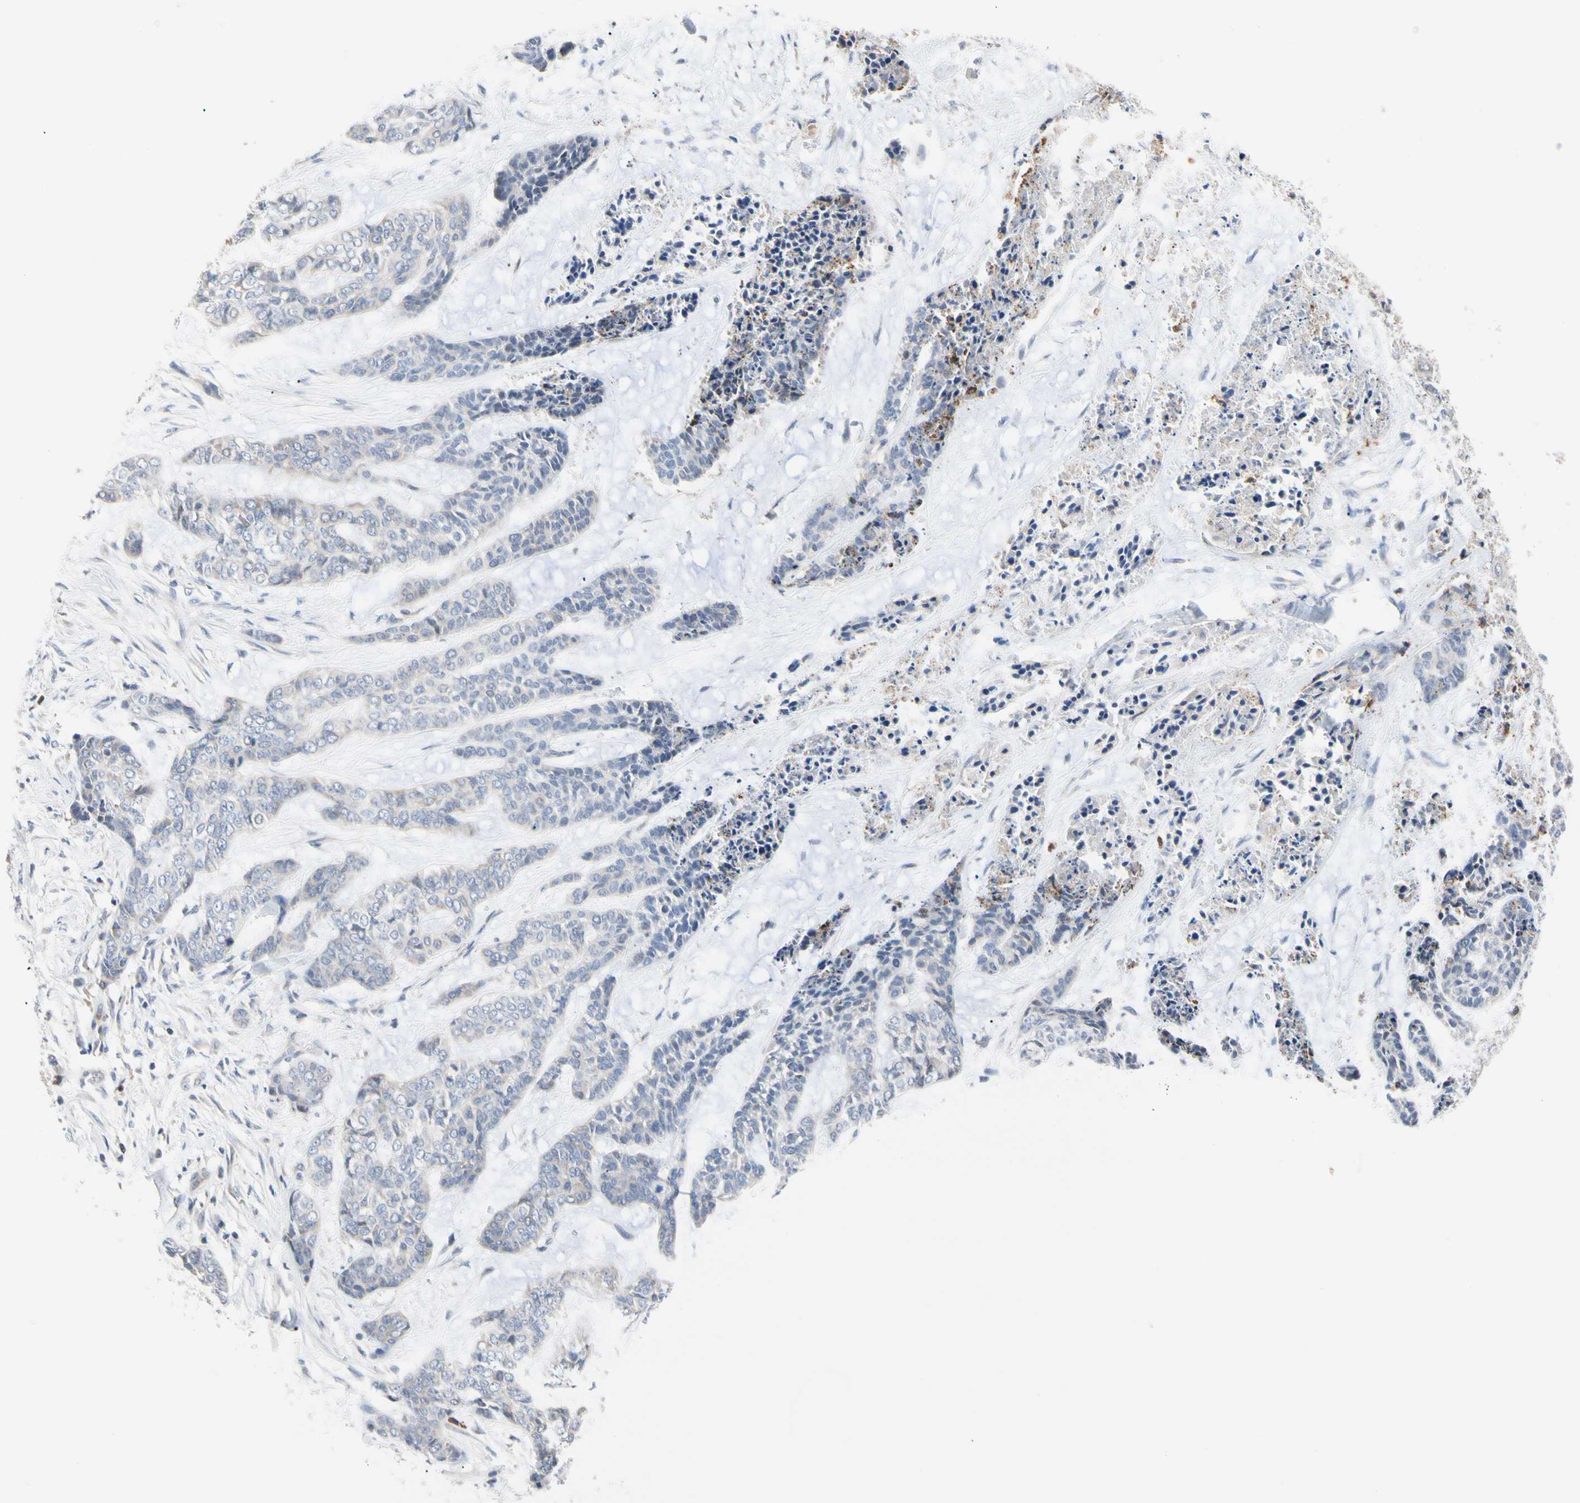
{"staining": {"intensity": "negative", "quantity": "none", "location": "none"}, "tissue": "skin cancer", "cell_type": "Tumor cells", "image_type": "cancer", "snomed": [{"axis": "morphology", "description": "Basal cell carcinoma"}, {"axis": "topography", "description": "Skin"}], "caption": "Tumor cells show no significant protein staining in basal cell carcinoma (skin).", "gene": "MCL1", "patient": {"sex": "female", "age": 64}}